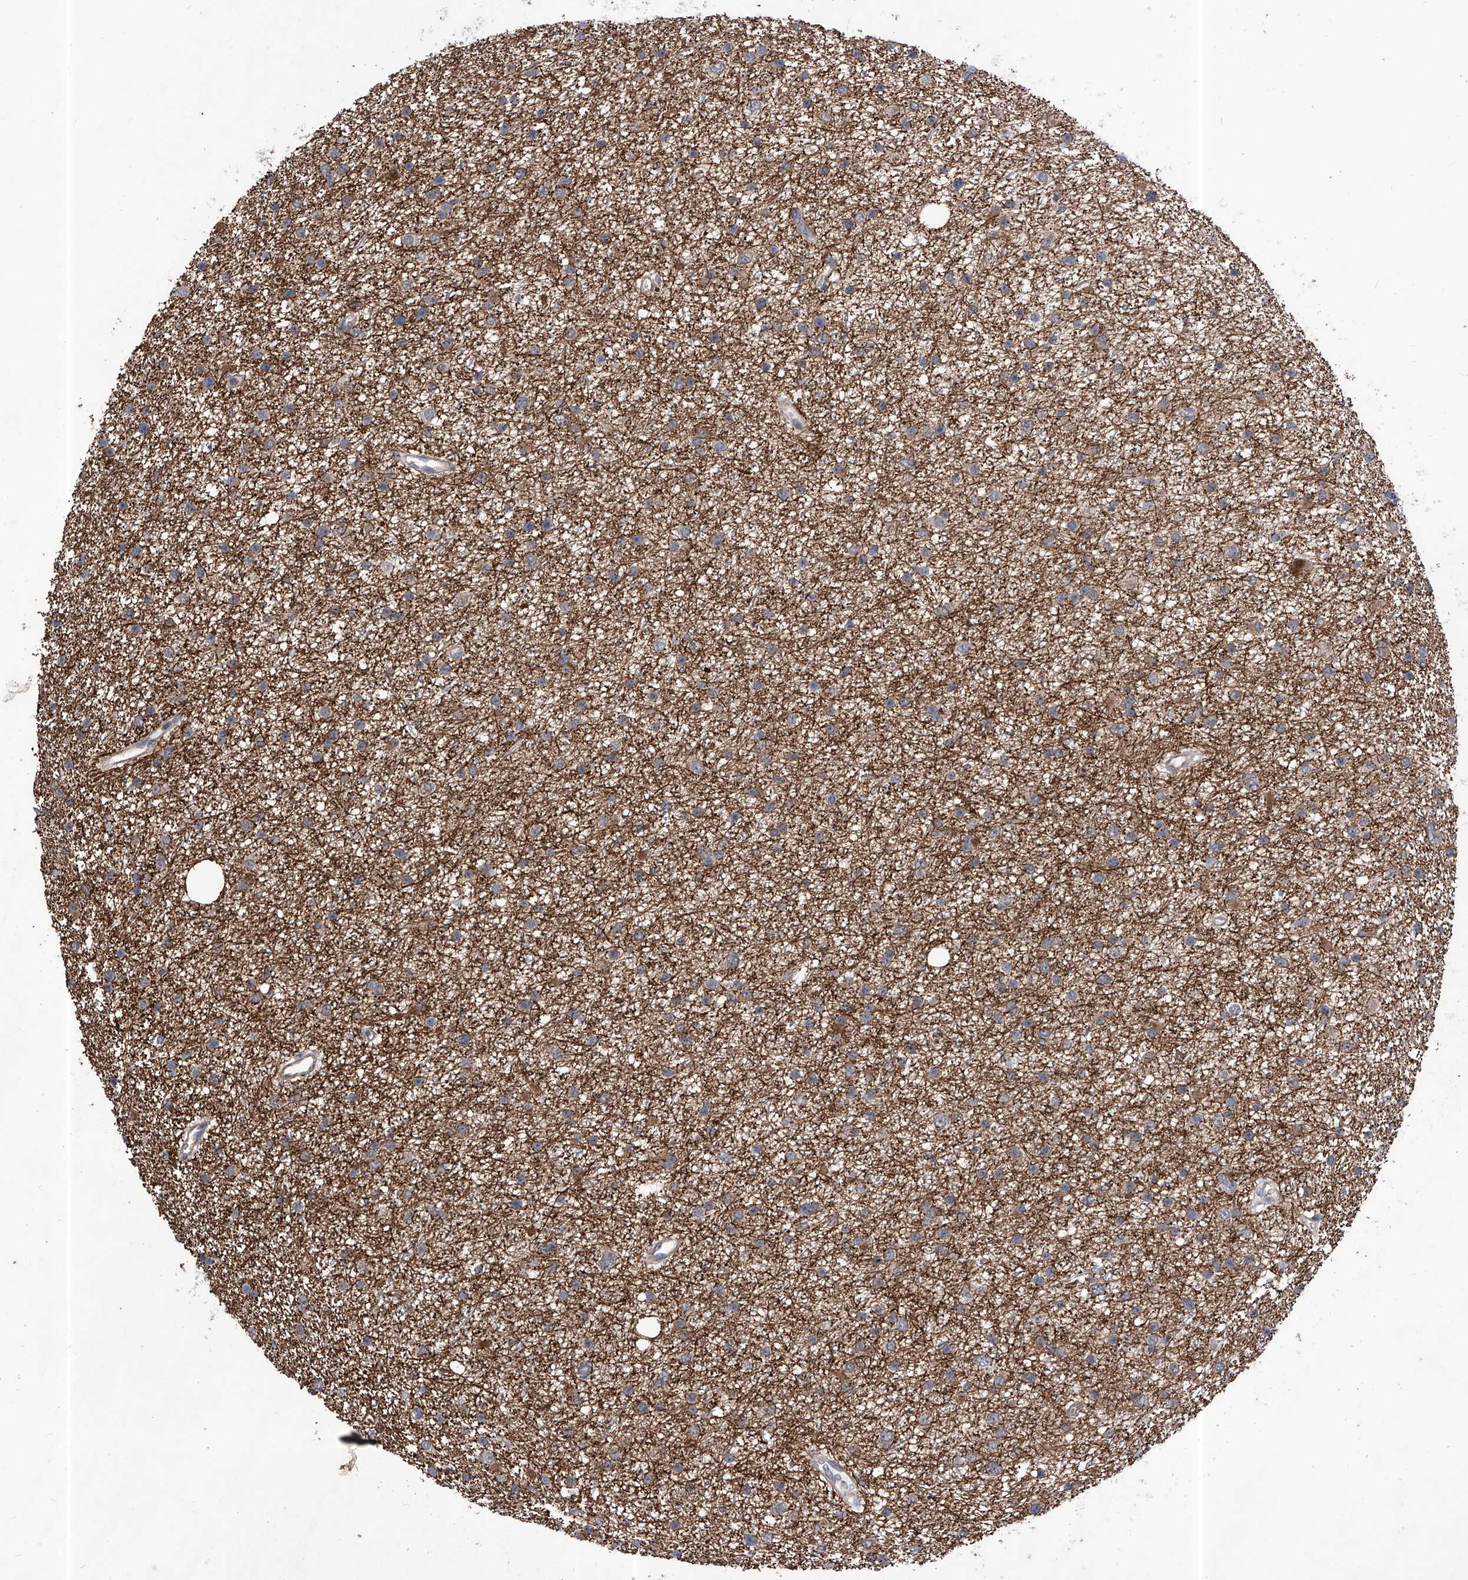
{"staining": {"intensity": "negative", "quantity": "none", "location": "none"}, "tissue": "glioma", "cell_type": "Tumor cells", "image_type": "cancer", "snomed": [{"axis": "morphology", "description": "Glioma, malignant, Low grade"}, {"axis": "topography", "description": "Cerebral cortex"}], "caption": "DAB immunohistochemical staining of malignant glioma (low-grade) exhibits no significant expression in tumor cells.", "gene": "KIFC2", "patient": {"sex": "female", "age": 39}}